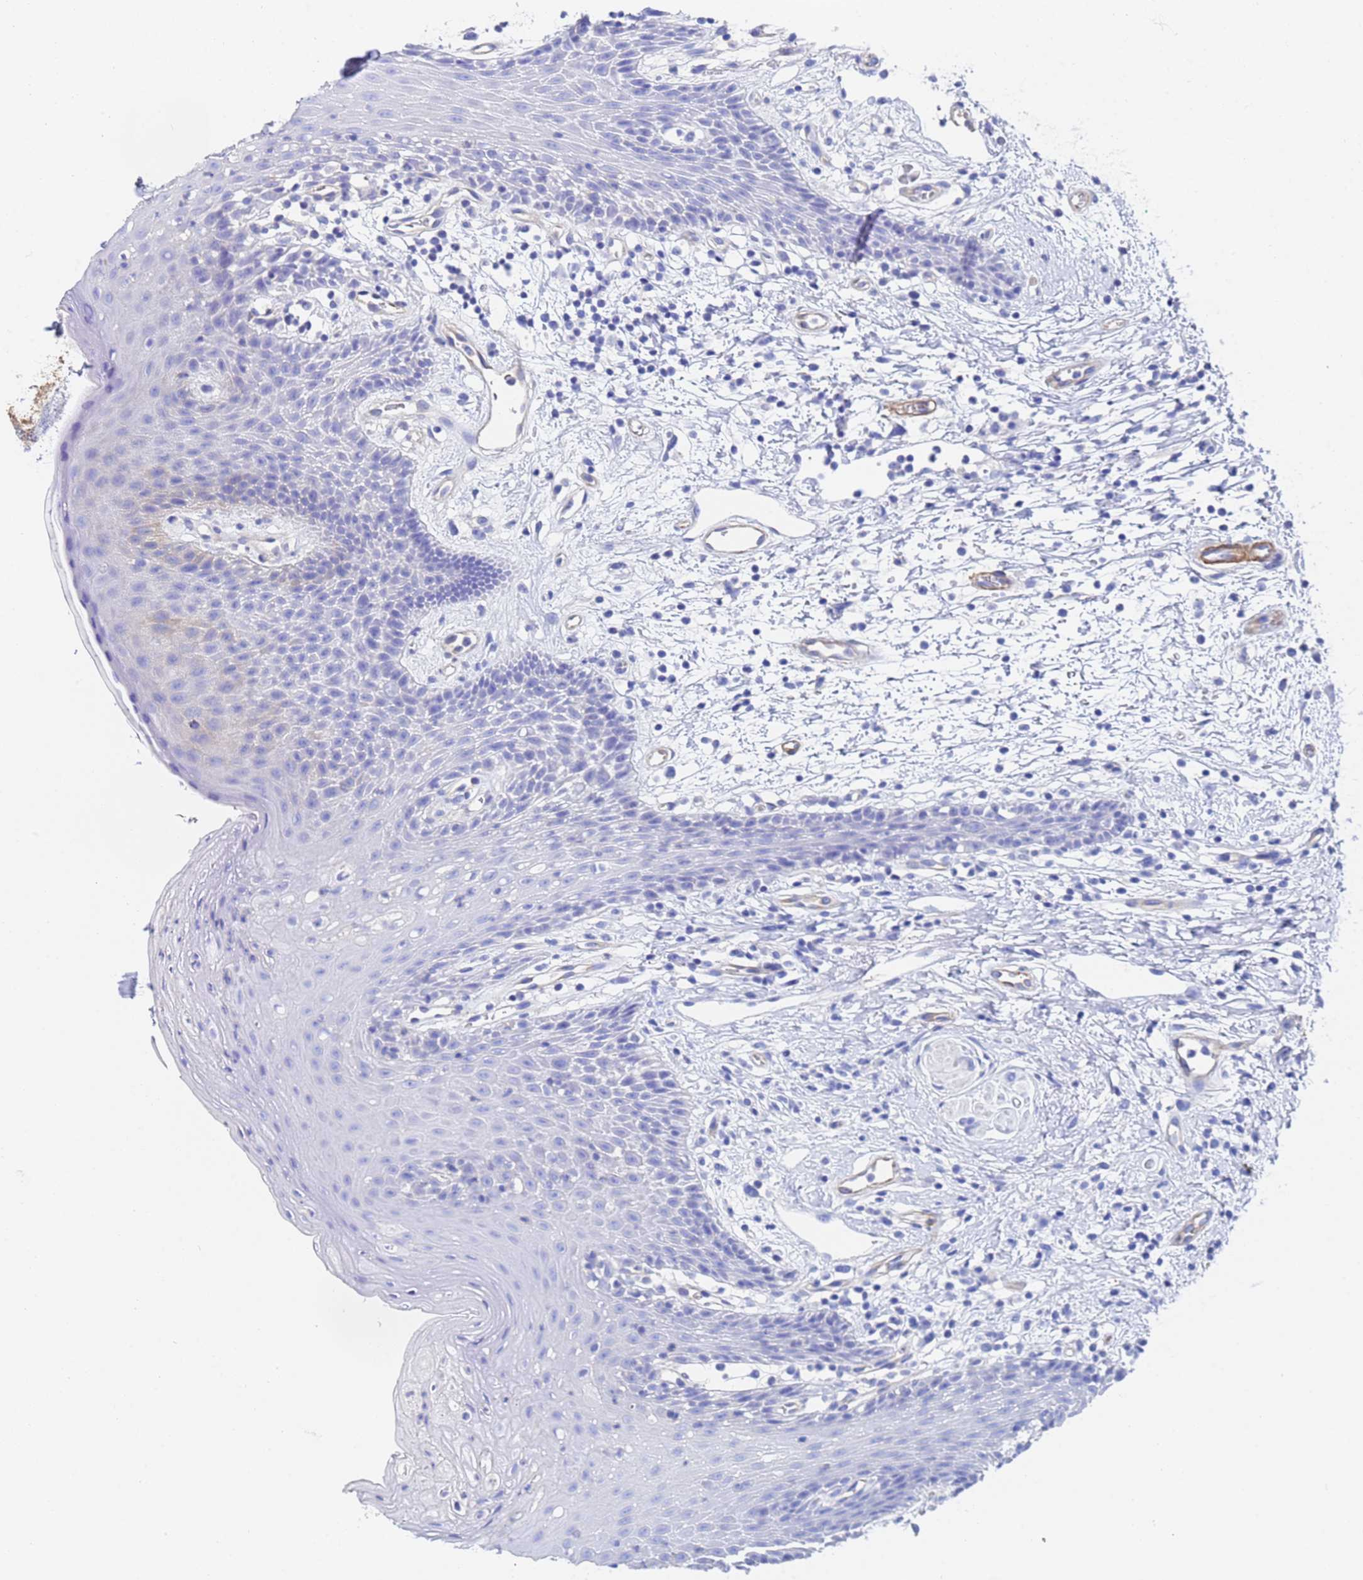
{"staining": {"intensity": "negative", "quantity": "none", "location": "none"}, "tissue": "oral mucosa", "cell_type": "Squamous epithelial cells", "image_type": "normal", "snomed": [{"axis": "morphology", "description": "Normal tissue, NOS"}, {"axis": "topography", "description": "Oral tissue"}, {"axis": "topography", "description": "Tounge, NOS"}], "caption": "Immunohistochemical staining of benign oral mucosa shows no significant positivity in squamous epithelial cells. (Stains: DAB immunohistochemistry (IHC) with hematoxylin counter stain, Microscopy: brightfield microscopy at high magnification).", "gene": "CST1", "patient": {"sex": "female", "age": 59}}